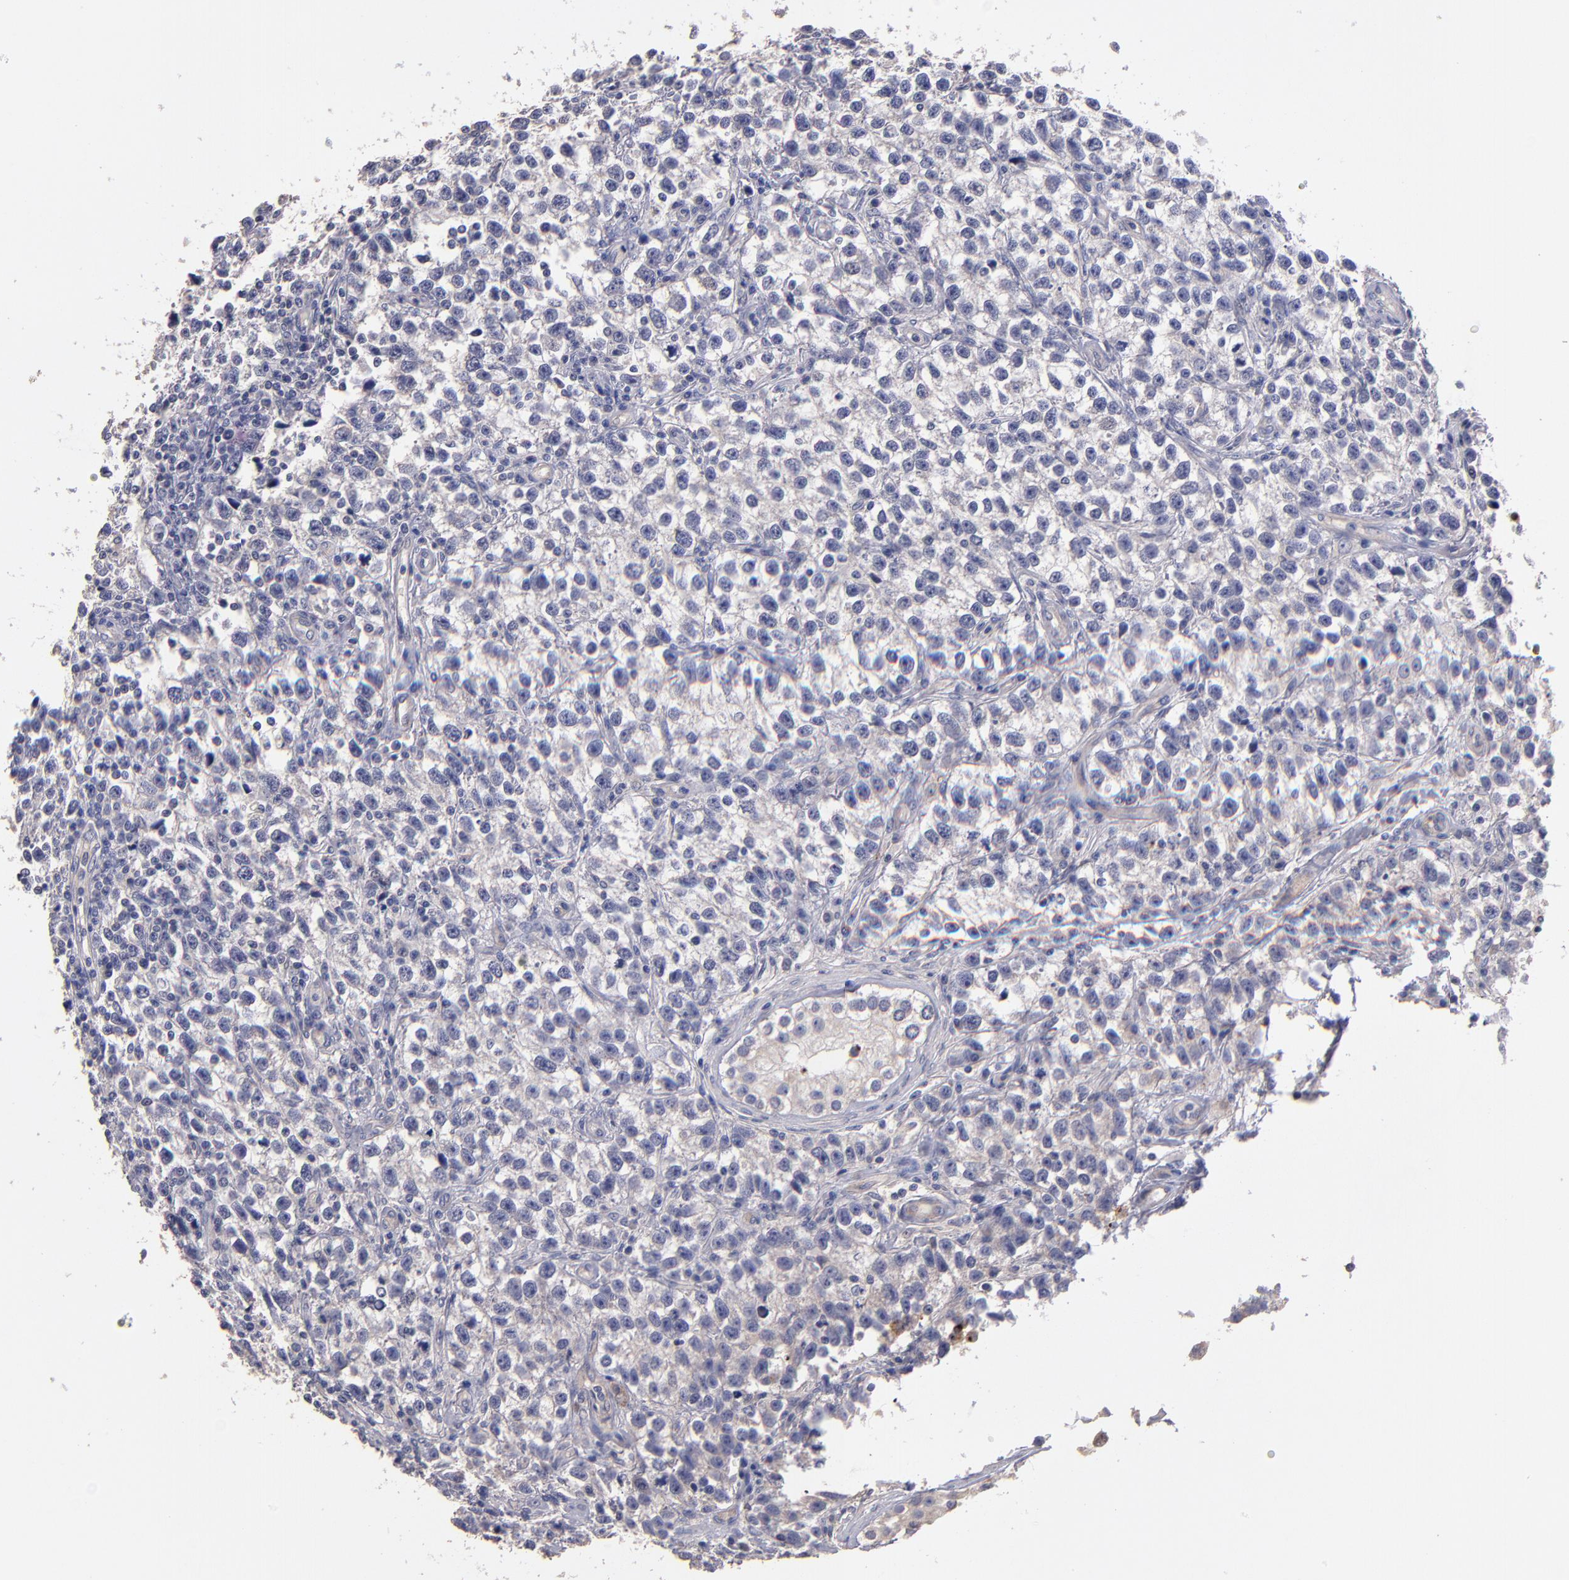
{"staining": {"intensity": "weak", "quantity": "<25%", "location": "cytoplasmic/membranous"}, "tissue": "testis cancer", "cell_type": "Tumor cells", "image_type": "cancer", "snomed": [{"axis": "morphology", "description": "Seminoma, NOS"}, {"axis": "topography", "description": "Testis"}], "caption": "Seminoma (testis) was stained to show a protein in brown. There is no significant expression in tumor cells.", "gene": "MAGEE1", "patient": {"sex": "male", "age": 38}}